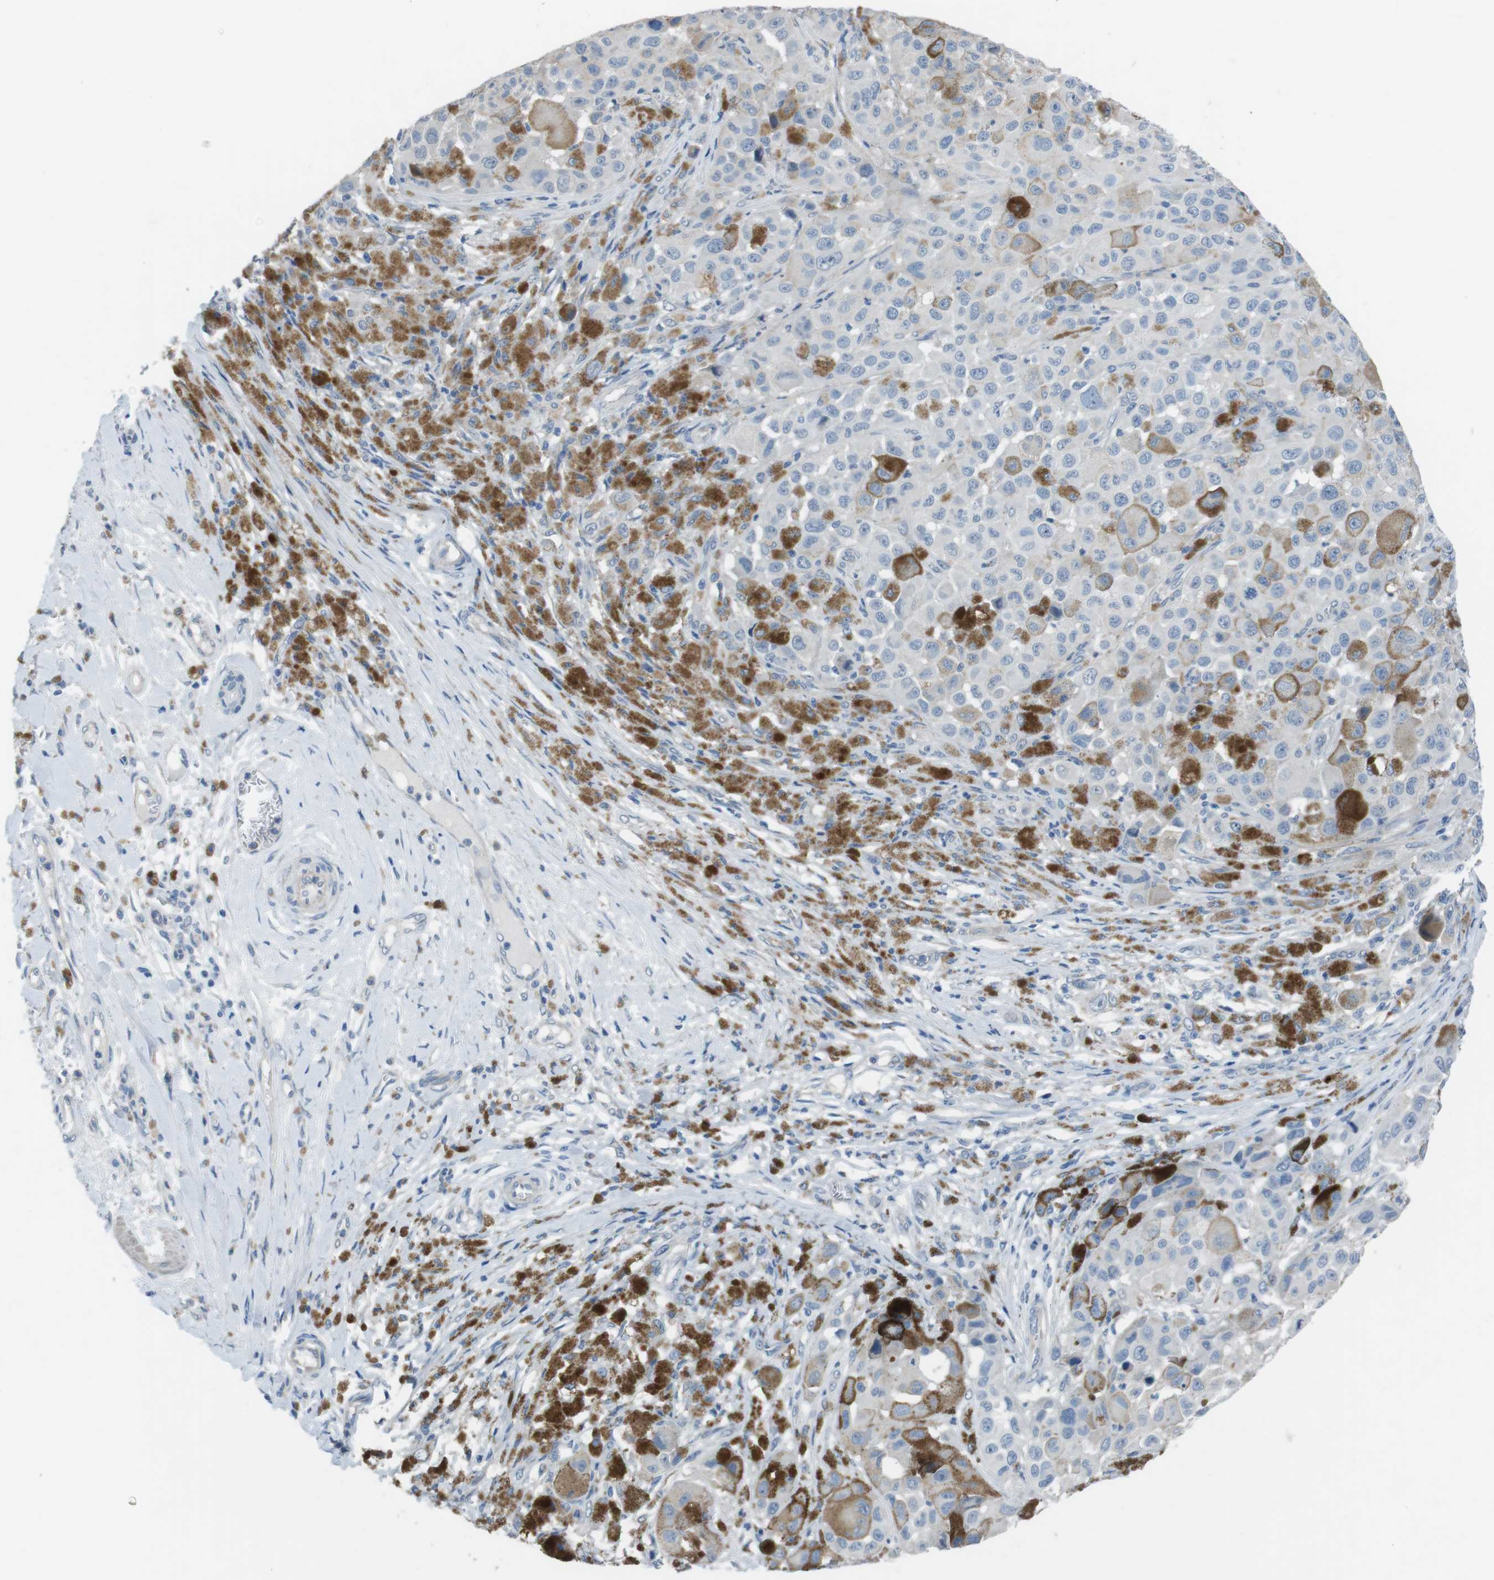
{"staining": {"intensity": "negative", "quantity": "none", "location": "none"}, "tissue": "melanoma", "cell_type": "Tumor cells", "image_type": "cancer", "snomed": [{"axis": "morphology", "description": "Malignant melanoma, NOS"}, {"axis": "topography", "description": "Skin"}], "caption": "IHC micrograph of neoplastic tissue: malignant melanoma stained with DAB (3,3'-diaminobenzidine) exhibits no significant protein positivity in tumor cells.", "gene": "CYP2C8", "patient": {"sex": "male", "age": 96}}